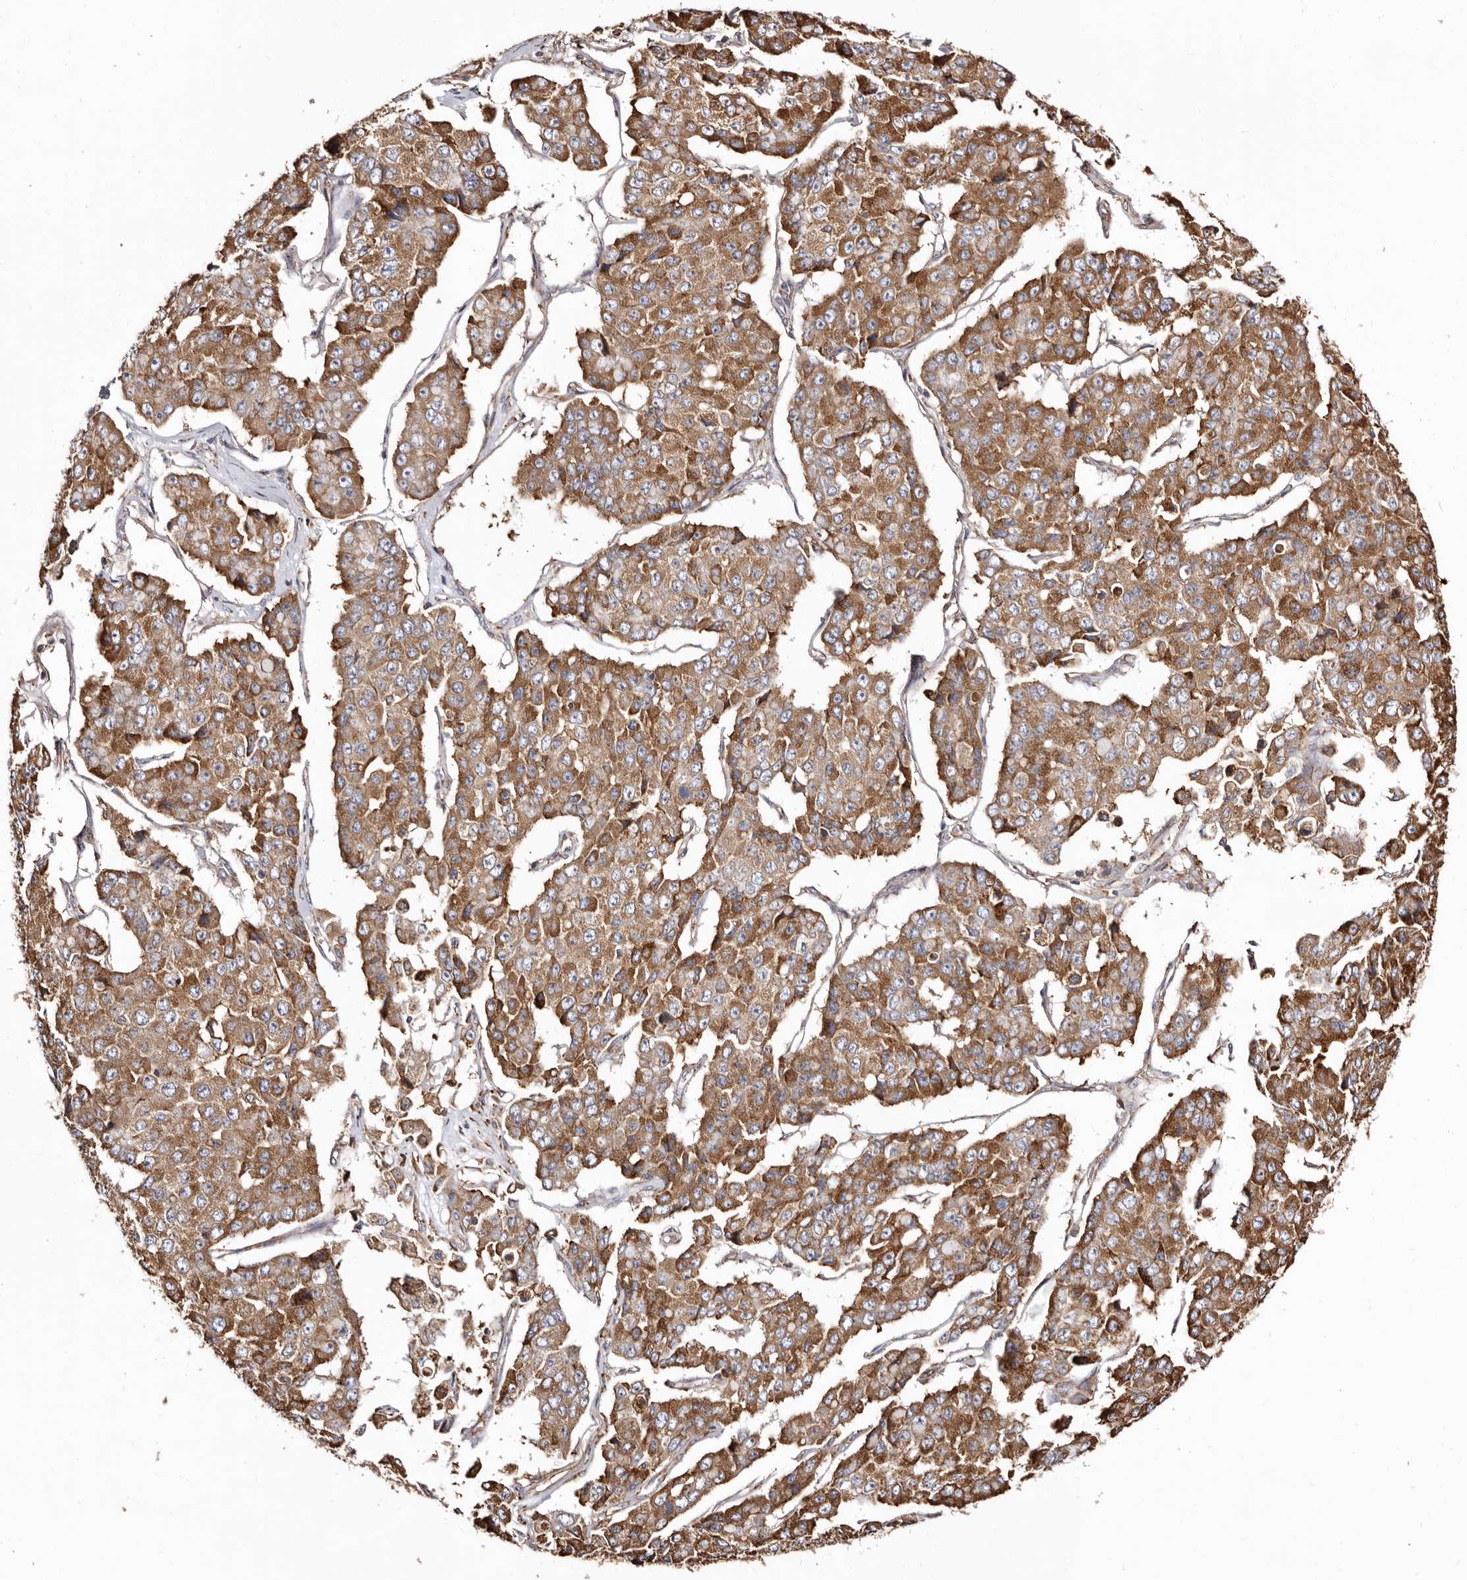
{"staining": {"intensity": "strong", "quantity": ">75%", "location": "cytoplasmic/membranous"}, "tissue": "pancreatic cancer", "cell_type": "Tumor cells", "image_type": "cancer", "snomed": [{"axis": "morphology", "description": "Adenocarcinoma, NOS"}, {"axis": "topography", "description": "Pancreas"}], "caption": "Pancreatic cancer (adenocarcinoma) tissue shows strong cytoplasmic/membranous positivity in about >75% of tumor cells, visualized by immunohistochemistry. The protein is shown in brown color, while the nuclei are stained blue.", "gene": "ACBD6", "patient": {"sex": "male", "age": 50}}